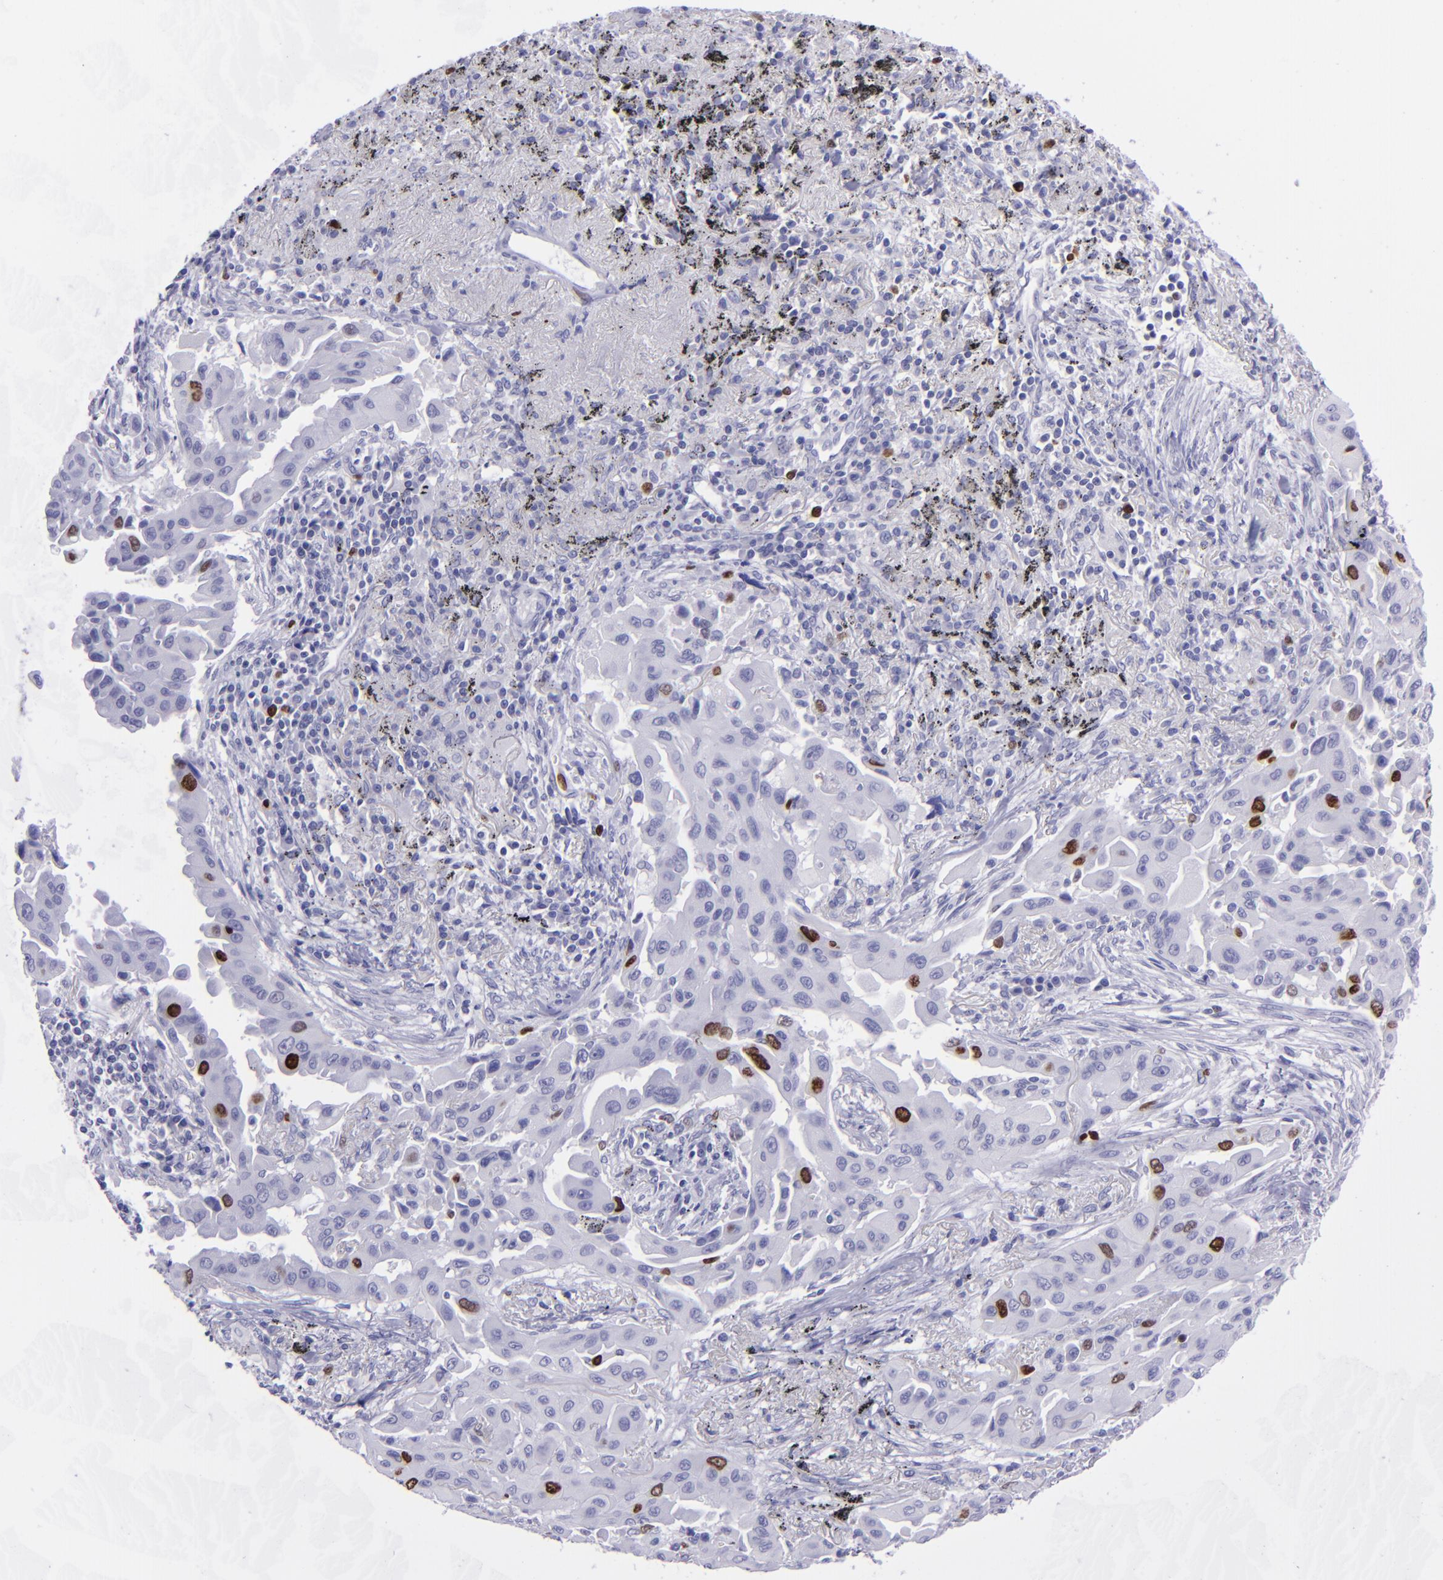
{"staining": {"intensity": "strong", "quantity": "<25%", "location": "nuclear"}, "tissue": "lung cancer", "cell_type": "Tumor cells", "image_type": "cancer", "snomed": [{"axis": "morphology", "description": "Adenocarcinoma, NOS"}, {"axis": "topography", "description": "Lung"}], "caption": "A brown stain highlights strong nuclear expression of a protein in lung adenocarcinoma tumor cells.", "gene": "TOP2A", "patient": {"sex": "male", "age": 68}}